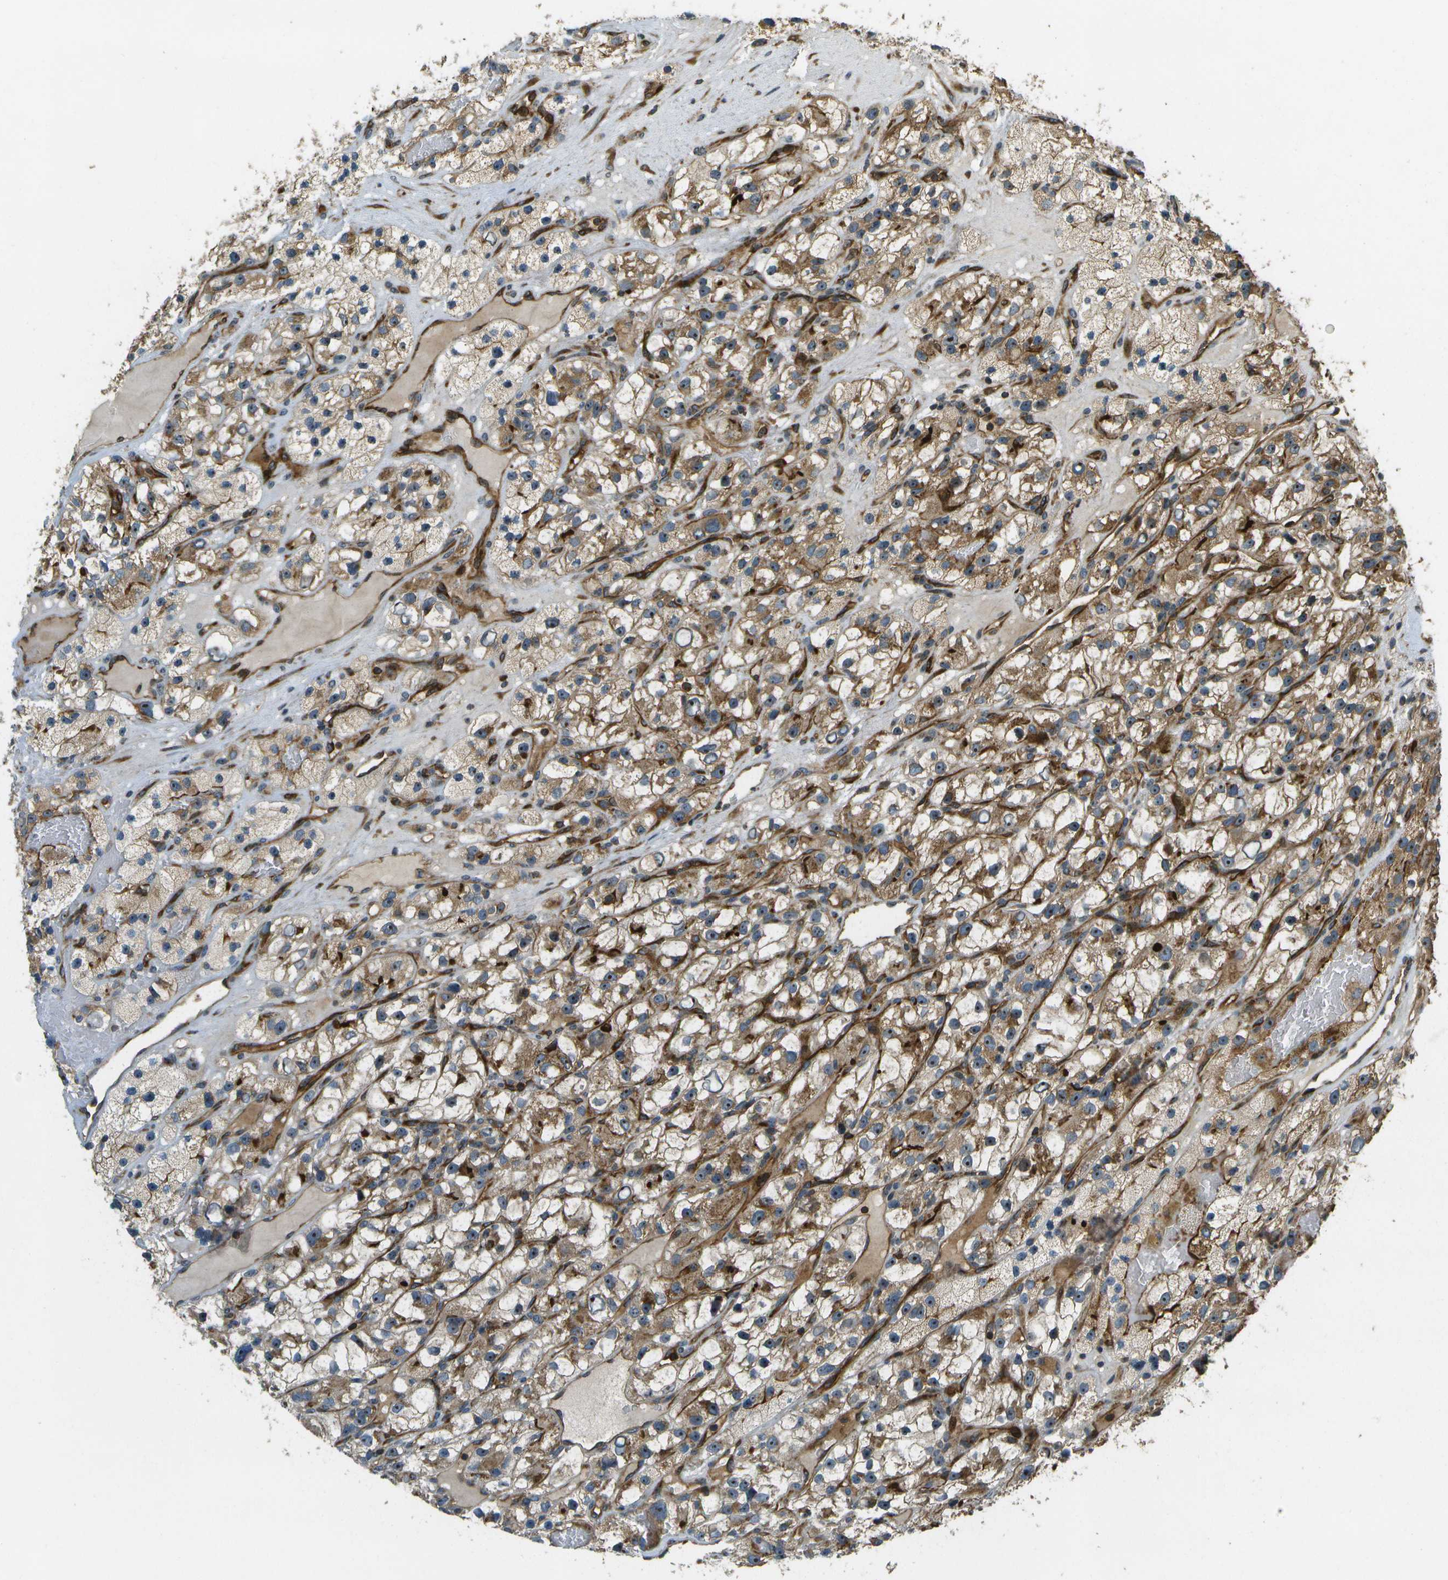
{"staining": {"intensity": "moderate", "quantity": ">75%", "location": "cytoplasmic/membranous,nuclear"}, "tissue": "renal cancer", "cell_type": "Tumor cells", "image_type": "cancer", "snomed": [{"axis": "morphology", "description": "Adenocarcinoma, NOS"}, {"axis": "topography", "description": "Kidney"}], "caption": "Renal adenocarcinoma stained with DAB (3,3'-diaminobenzidine) immunohistochemistry demonstrates medium levels of moderate cytoplasmic/membranous and nuclear positivity in about >75% of tumor cells. (DAB IHC, brown staining for protein, blue staining for nuclei).", "gene": "LRP12", "patient": {"sex": "female", "age": 57}}